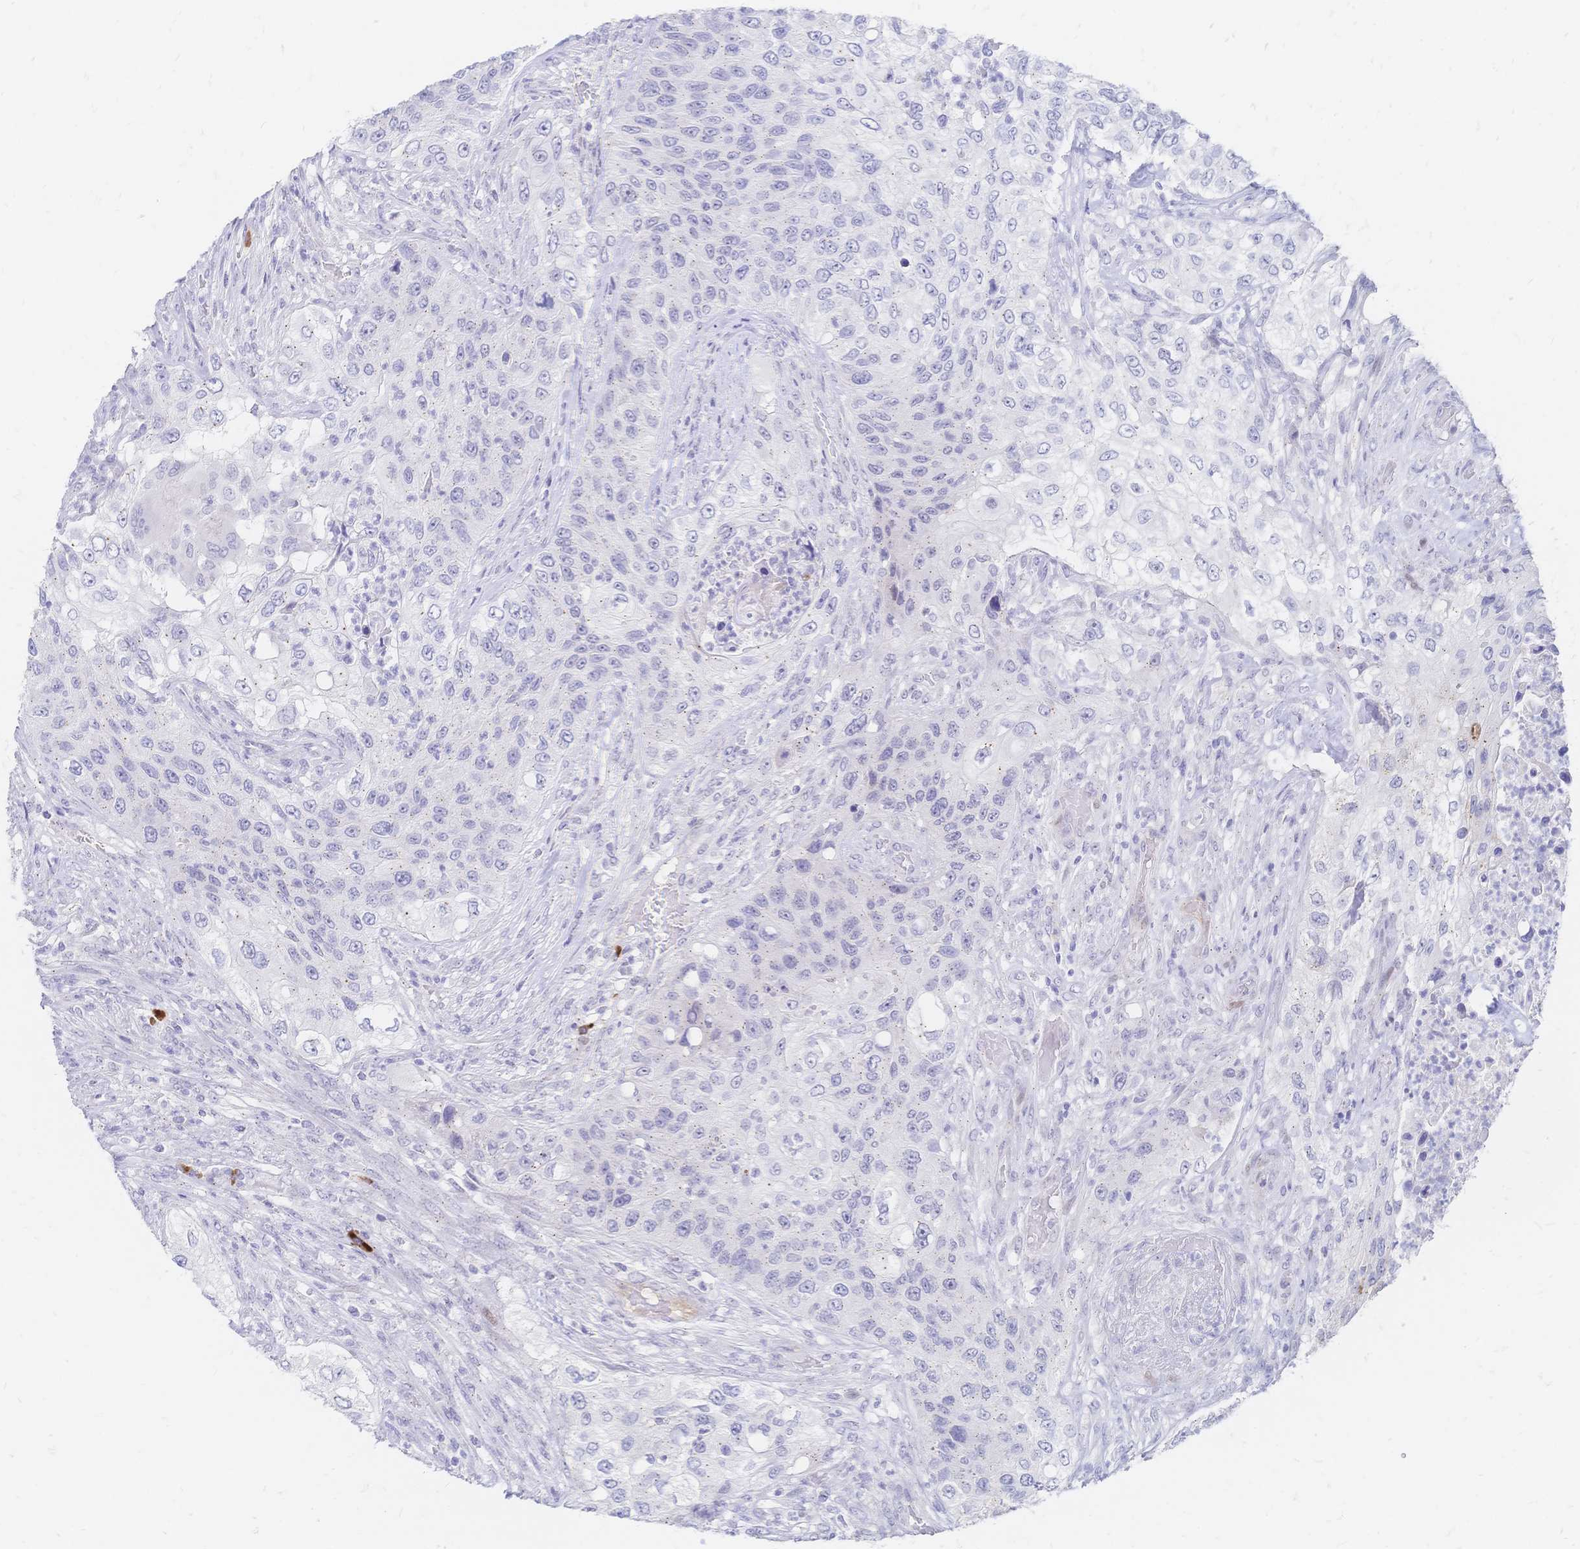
{"staining": {"intensity": "negative", "quantity": "none", "location": "none"}, "tissue": "urothelial cancer", "cell_type": "Tumor cells", "image_type": "cancer", "snomed": [{"axis": "morphology", "description": "Urothelial carcinoma, High grade"}, {"axis": "topography", "description": "Urinary bladder"}], "caption": "Immunohistochemistry (IHC) of urothelial carcinoma (high-grade) reveals no staining in tumor cells. Nuclei are stained in blue.", "gene": "PSORS1C2", "patient": {"sex": "female", "age": 60}}